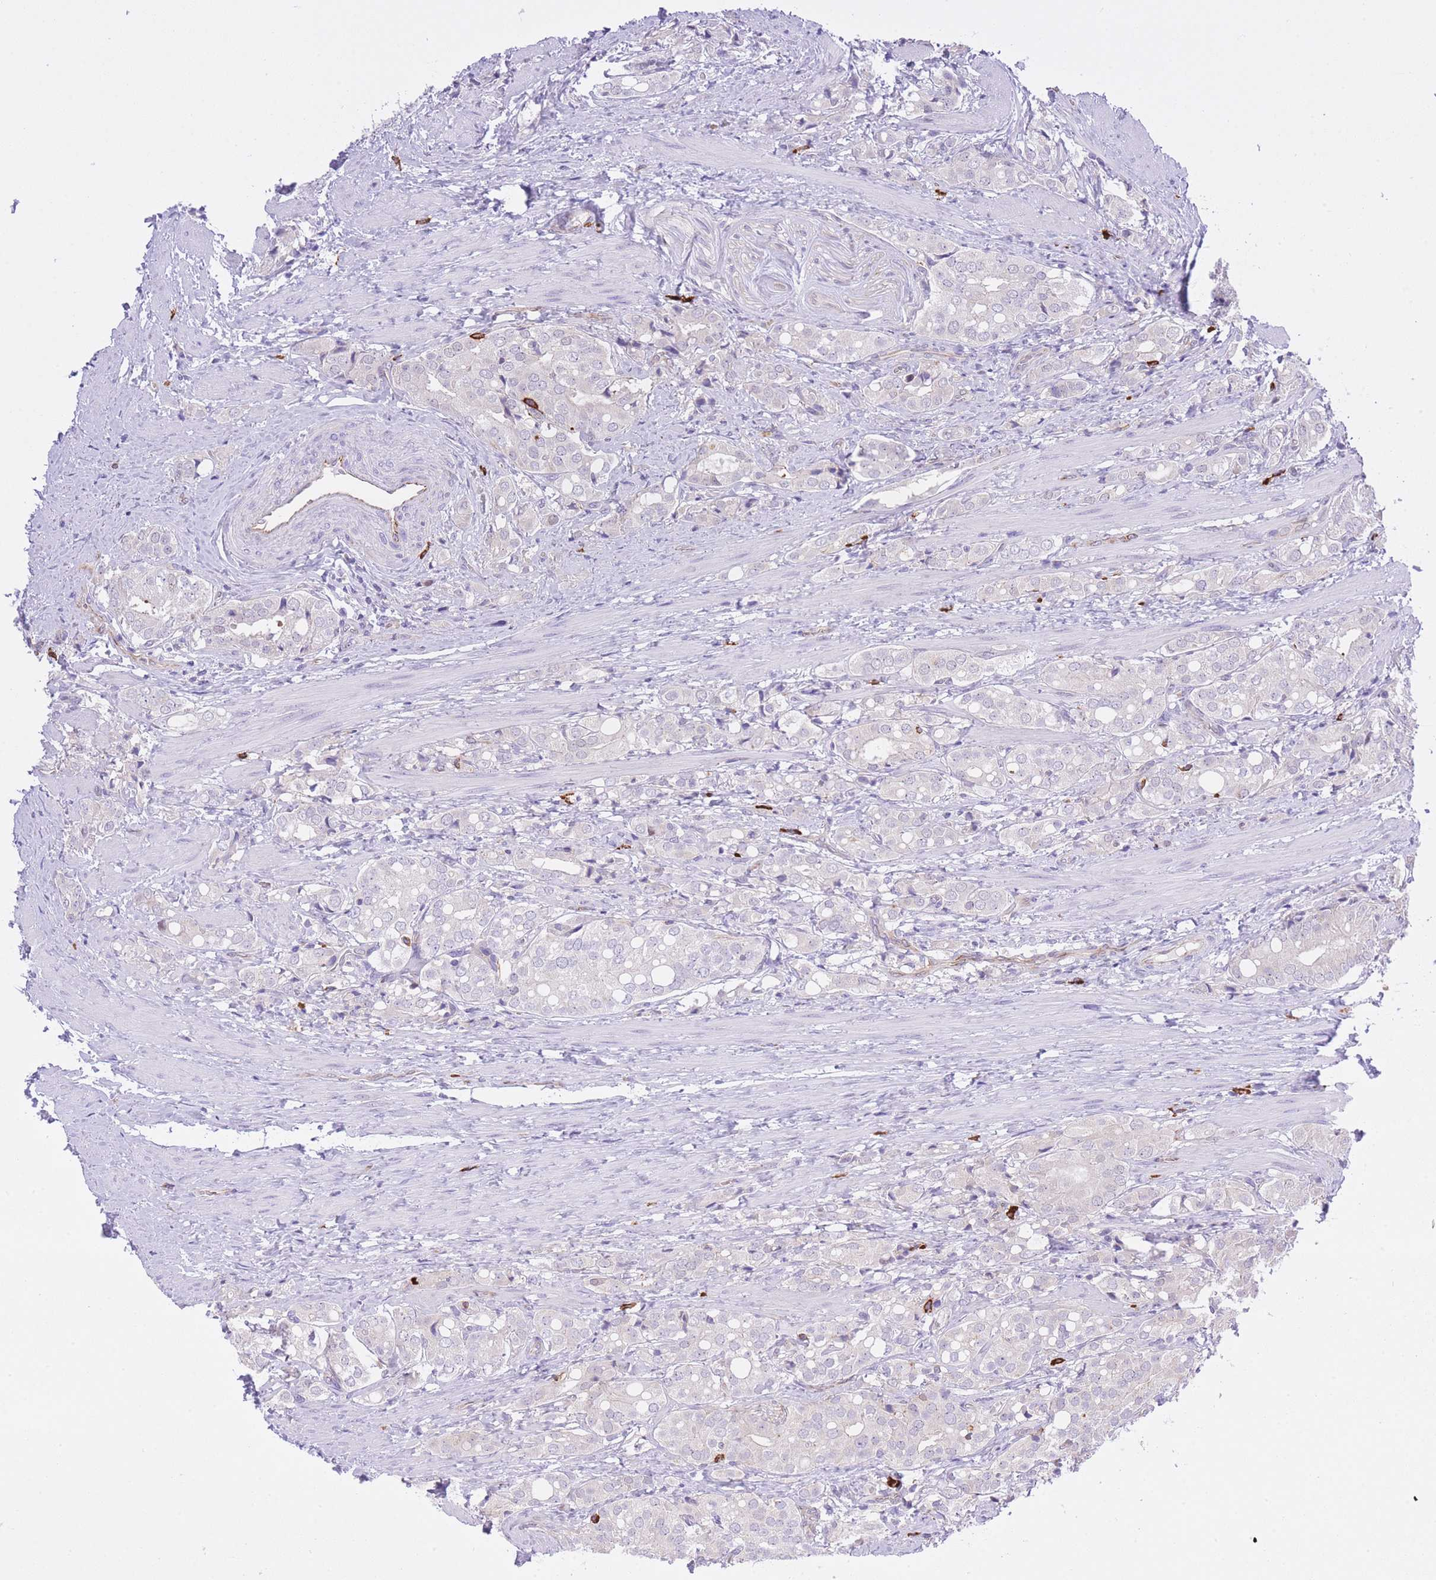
{"staining": {"intensity": "negative", "quantity": "none", "location": "none"}, "tissue": "prostate cancer", "cell_type": "Tumor cells", "image_type": "cancer", "snomed": [{"axis": "morphology", "description": "Adenocarcinoma, High grade"}, {"axis": "topography", "description": "Prostate"}], "caption": "Immunohistochemical staining of human adenocarcinoma (high-grade) (prostate) displays no significant expression in tumor cells.", "gene": "MEIOSIN", "patient": {"sex": "male", "age": 71}}